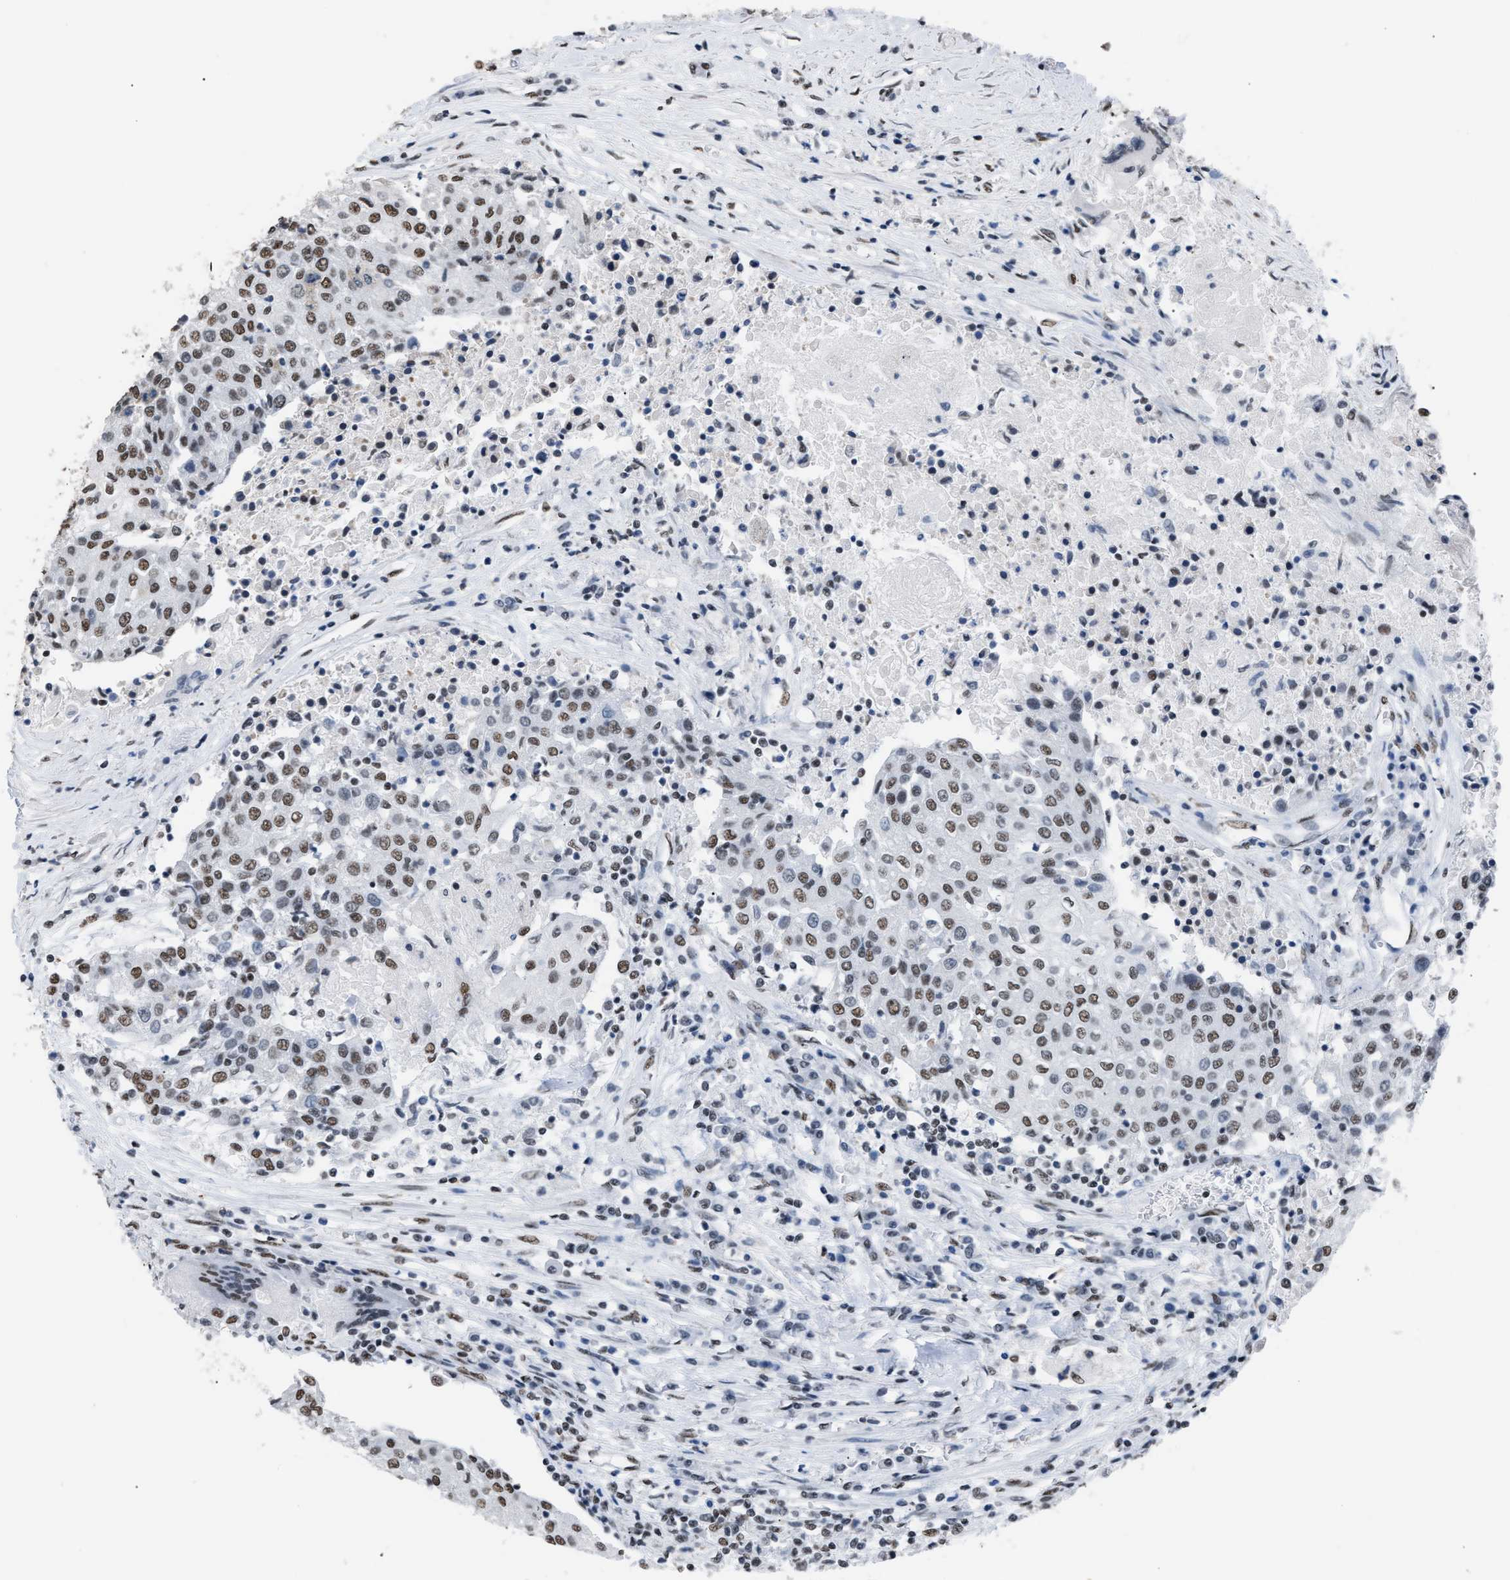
{"staining": {"intensity": "moderate", "quantity": ">75%", "location": "nuclear"}, "tissue": "urothelial cancer", "cell_type": "Tumor cells", "image_type": "cancer", "snomed": [{"axis": "morphology", "description": "Urothelial carcinoma, High grade"}, {"axis": "topography", "description": "Urinary bladder"}], "caption": "Human urothelial carcinoma (high-grade) stained with a brown dye demonstrates moderate nuclear positive positivity in approximately >75% of tumor cells.", "gene": "CCAR2", "patient": {"sex": "female", "age": 85}}